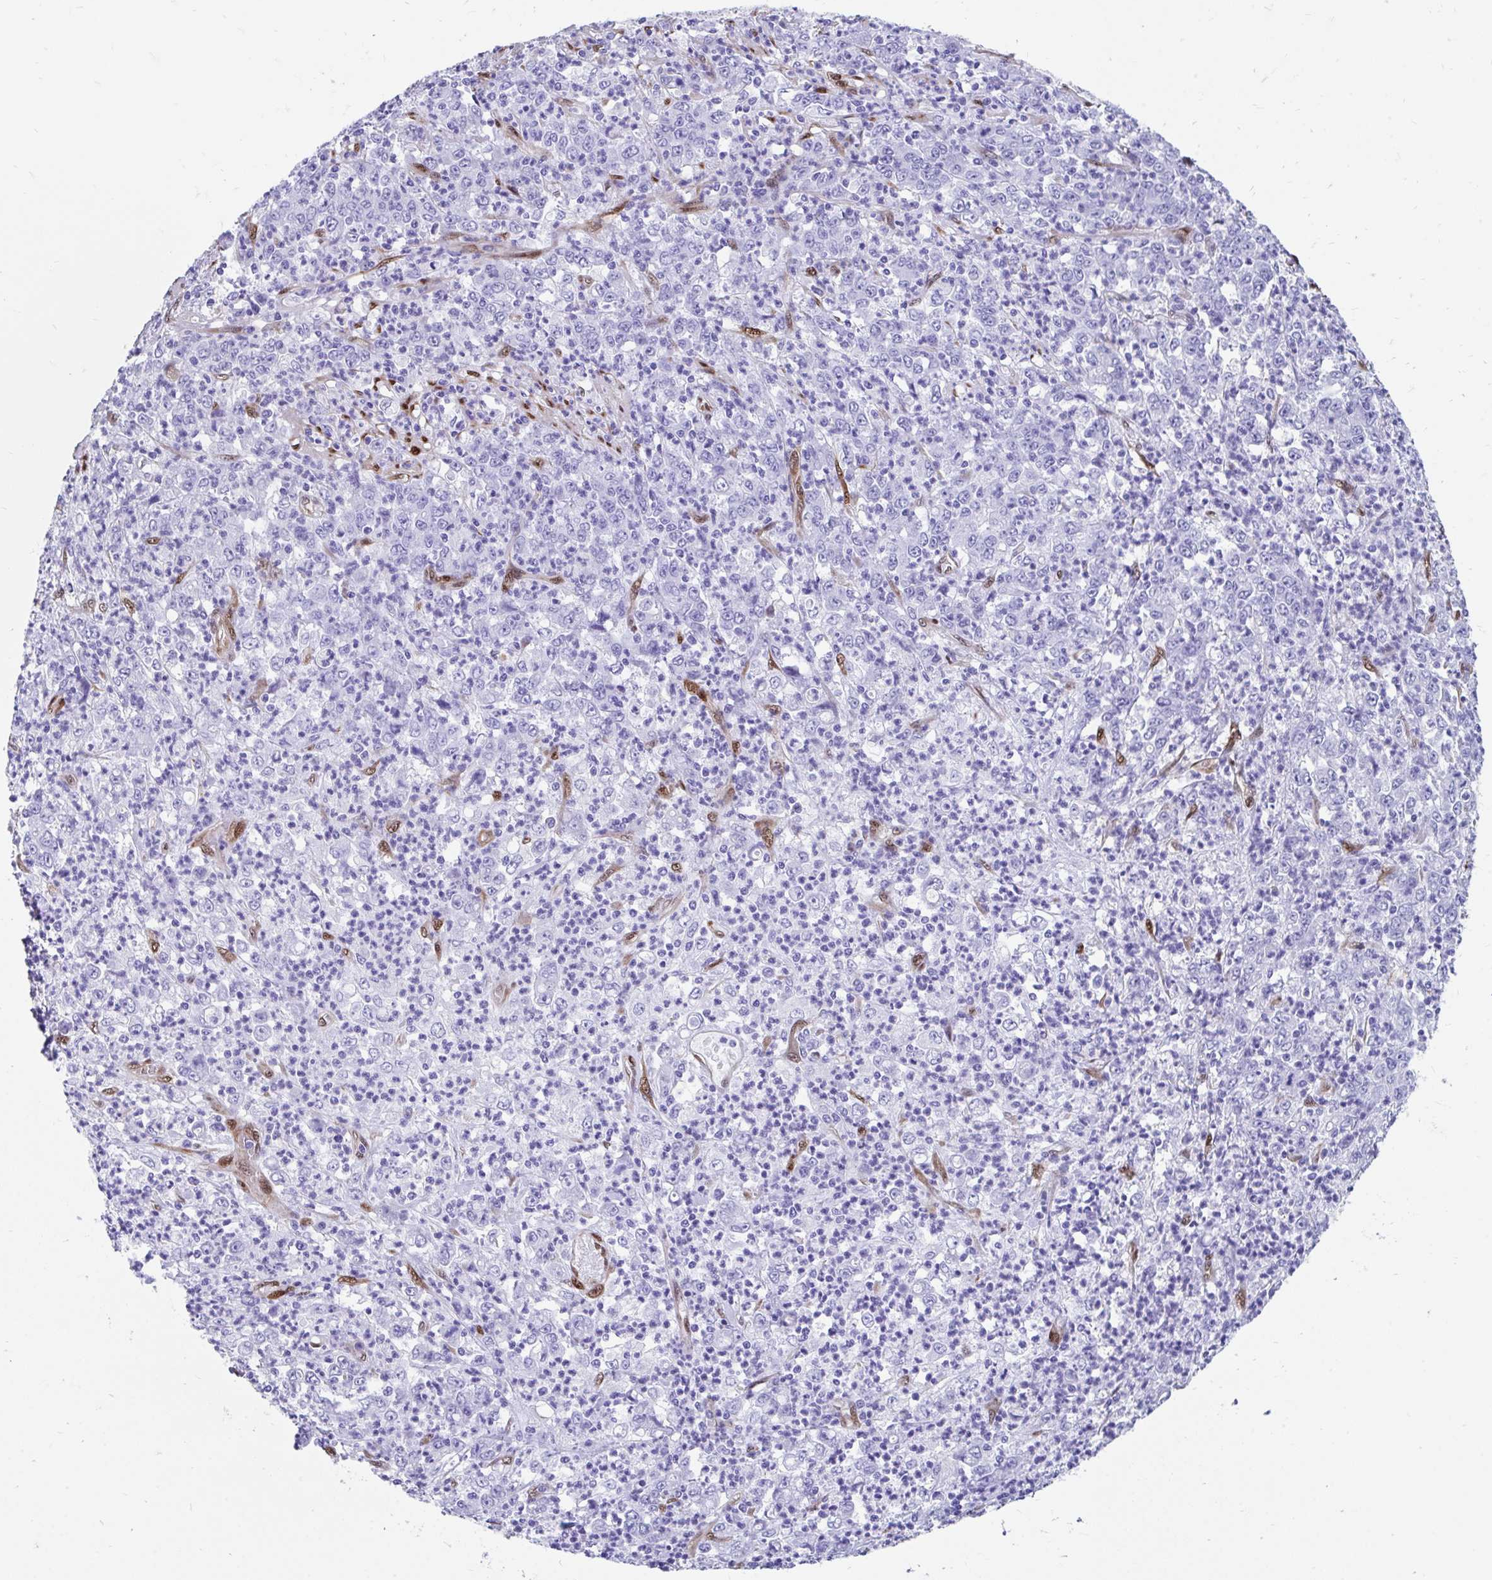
{"staining": {"intensity": "negative", "quantity": "none", "location": "none"}, "tissue": "stomach cancer", "cell_type": "Tumor cells", "image_type": "cancer", "snomed": [{"axis": "morphology", "description": "Adenocarcinoma, NOS"}, {"axis": "topography", "description": "Stomach, lower"}], "caption": "Immunohistochemistry of human stomach cancer shows no positivity in tumor cells.", "gene": "RBPMS", "patient": {"sex": "female", "age": 71}}